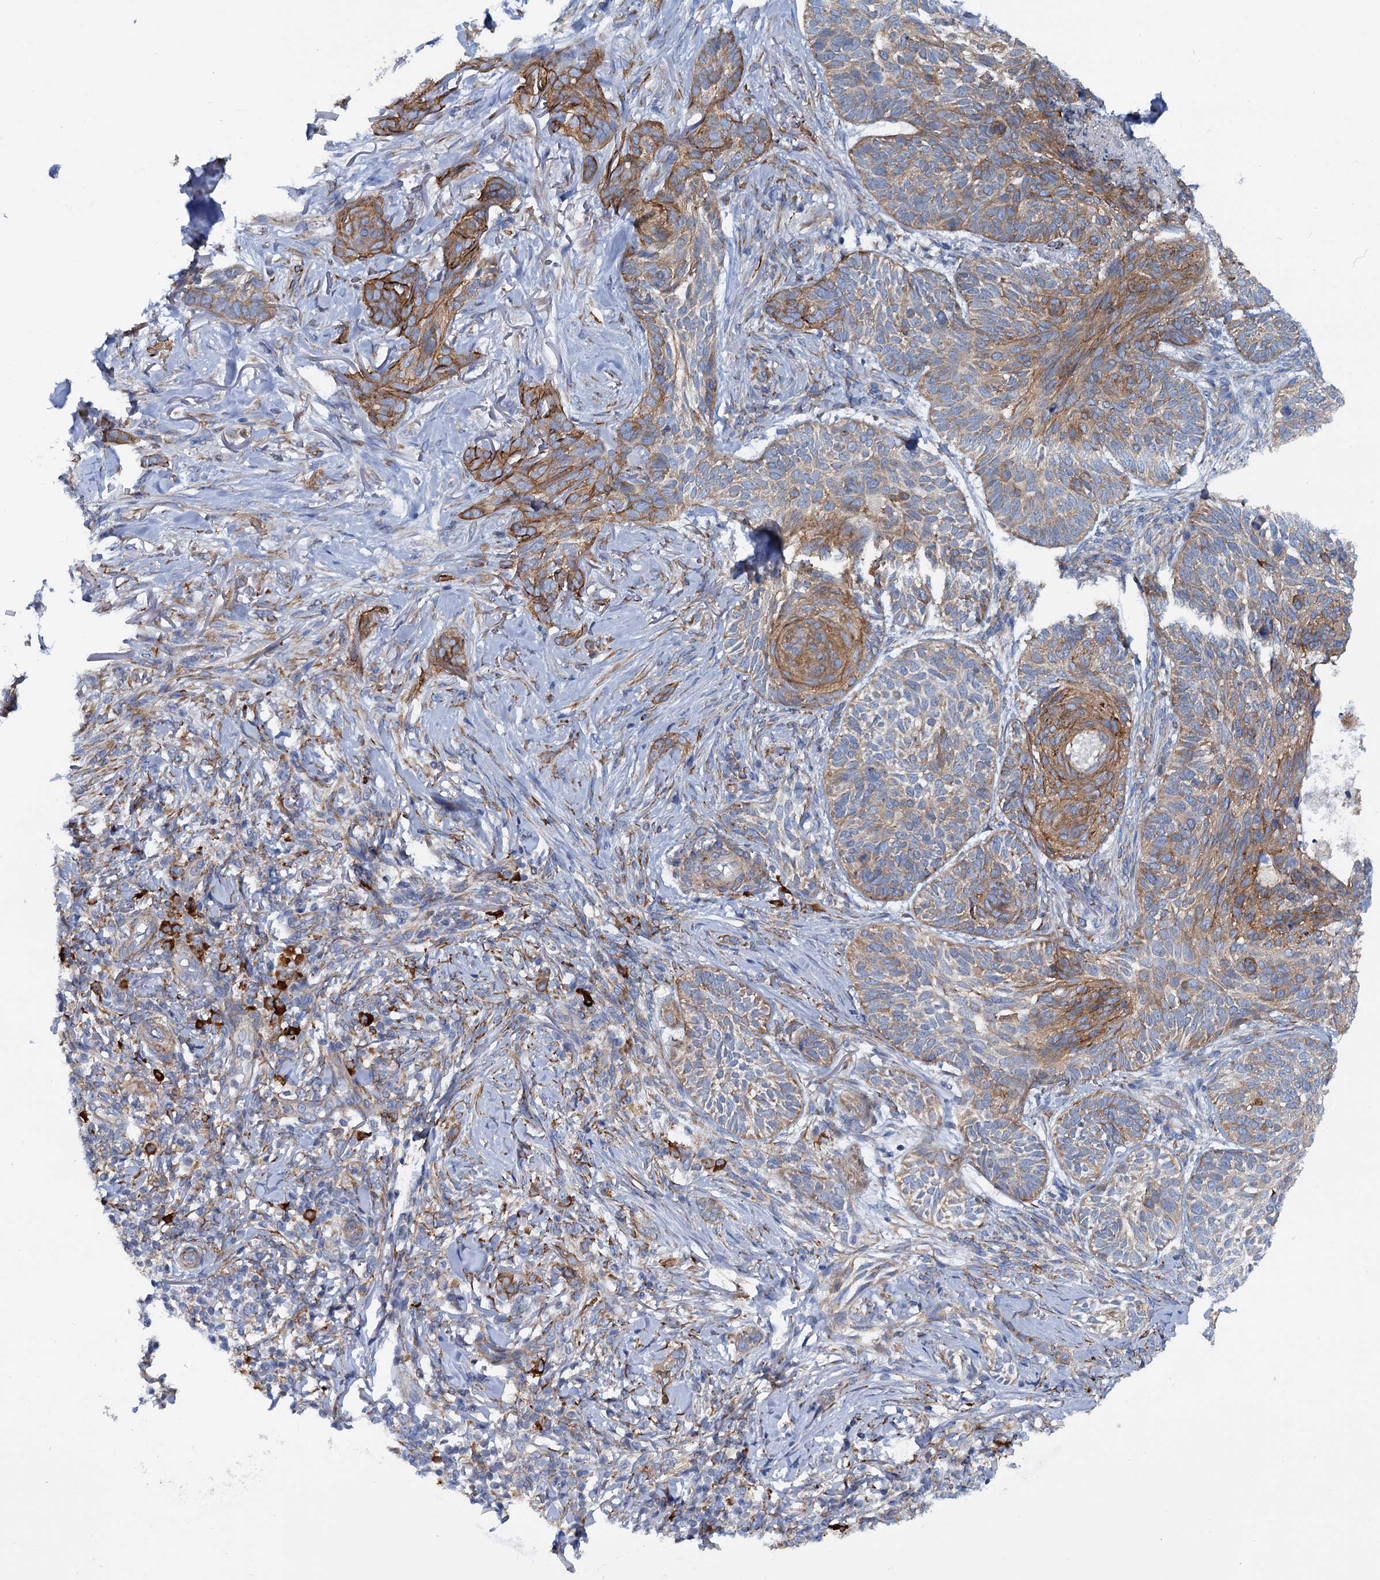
{"staining": {"intensity": "moderate", "quantity": "25%-75%", "location": "cytoplasmic/membranous"}, "tissue": "skin cancer", "cell_type": "Tumor cells", "image_type": "cancer", "snomed": [{"axis": "morphology", "description": "Normal tissue, NOS"}, {"axis": "morphology", "description": "Basal cell carcinoma"}, {"axis": "topography", "description": "Skin"}], "caption": "Immunohistochemical staining of skin basal cell carcinoma displays moderate cytoplasmic/membranous protein positivity in about 25%-75% of tumor cells.", "gene": "SHE", "patient": {"sex": "male", "age": 66}}